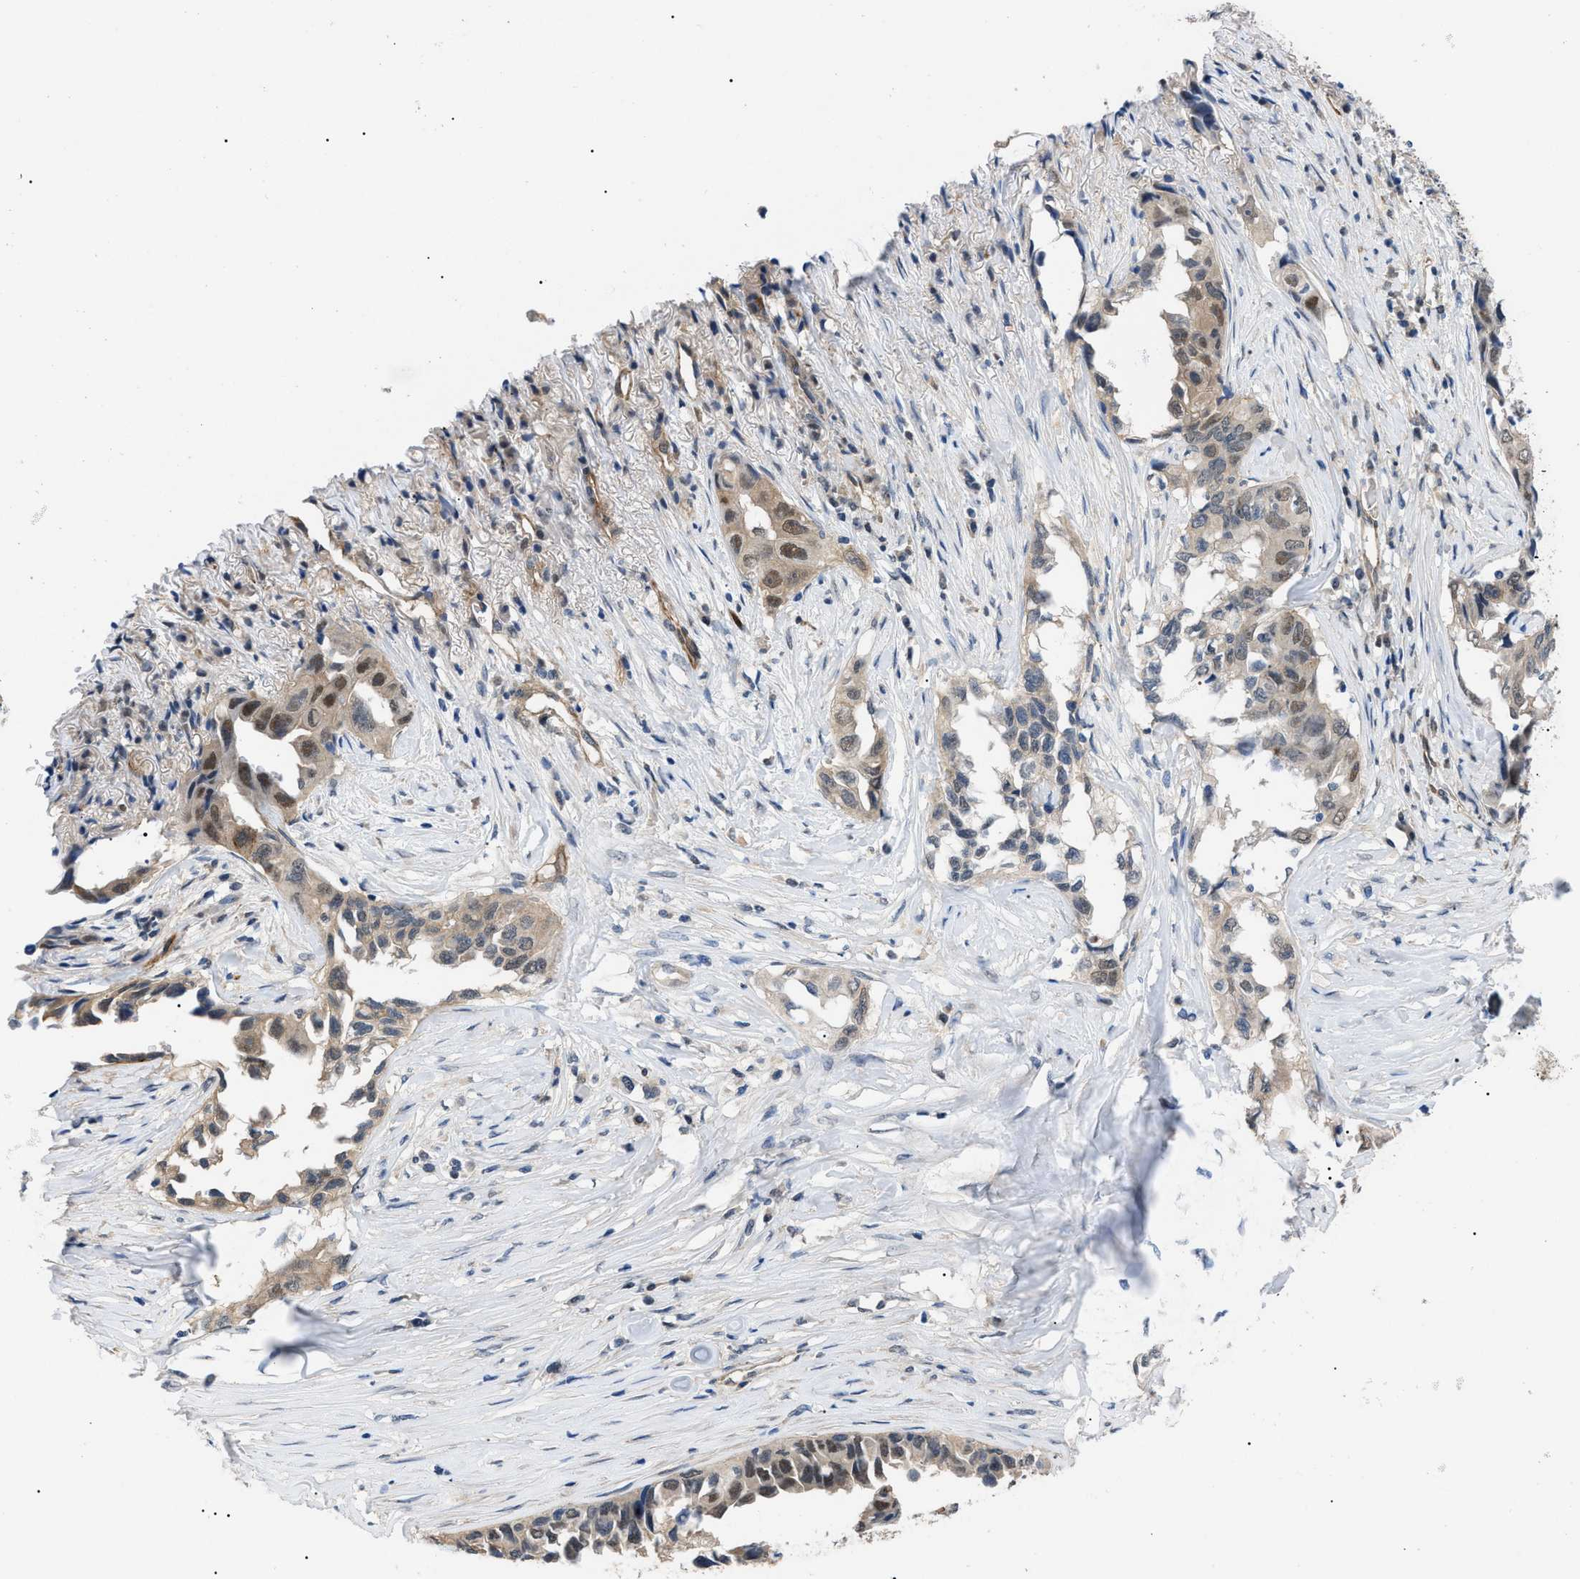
{"staining": {"intensity": "weak", "quantity": "25%-75%", "location": "cytoplasmic/membranous,nuclear"}, "tissue": "lung cancer", "cell_type": "Tumor cells", "image_type": "cancer", "snomed": [{"axis": "morphology", "description": "Adenocarcinoma, NOS"}, {"axis": "topography", "description": "Lung"}], "caption": "High-magnification brightfield microscopy of adenocarcinoma (lung) stained with DAB (brown) and counterstained with hematoxylin (blue). tumor cells exhibit weak cytoplasmic/membranous and nuclear positivity is present in about25%-75% of cells. The protein of interest is stained brown, and the nuclei are stained in blue (DAB IHC with brightfield microscopy, high magnification).", "gene": "CRCP", "patient": {"sex": "female", "age": 51}}